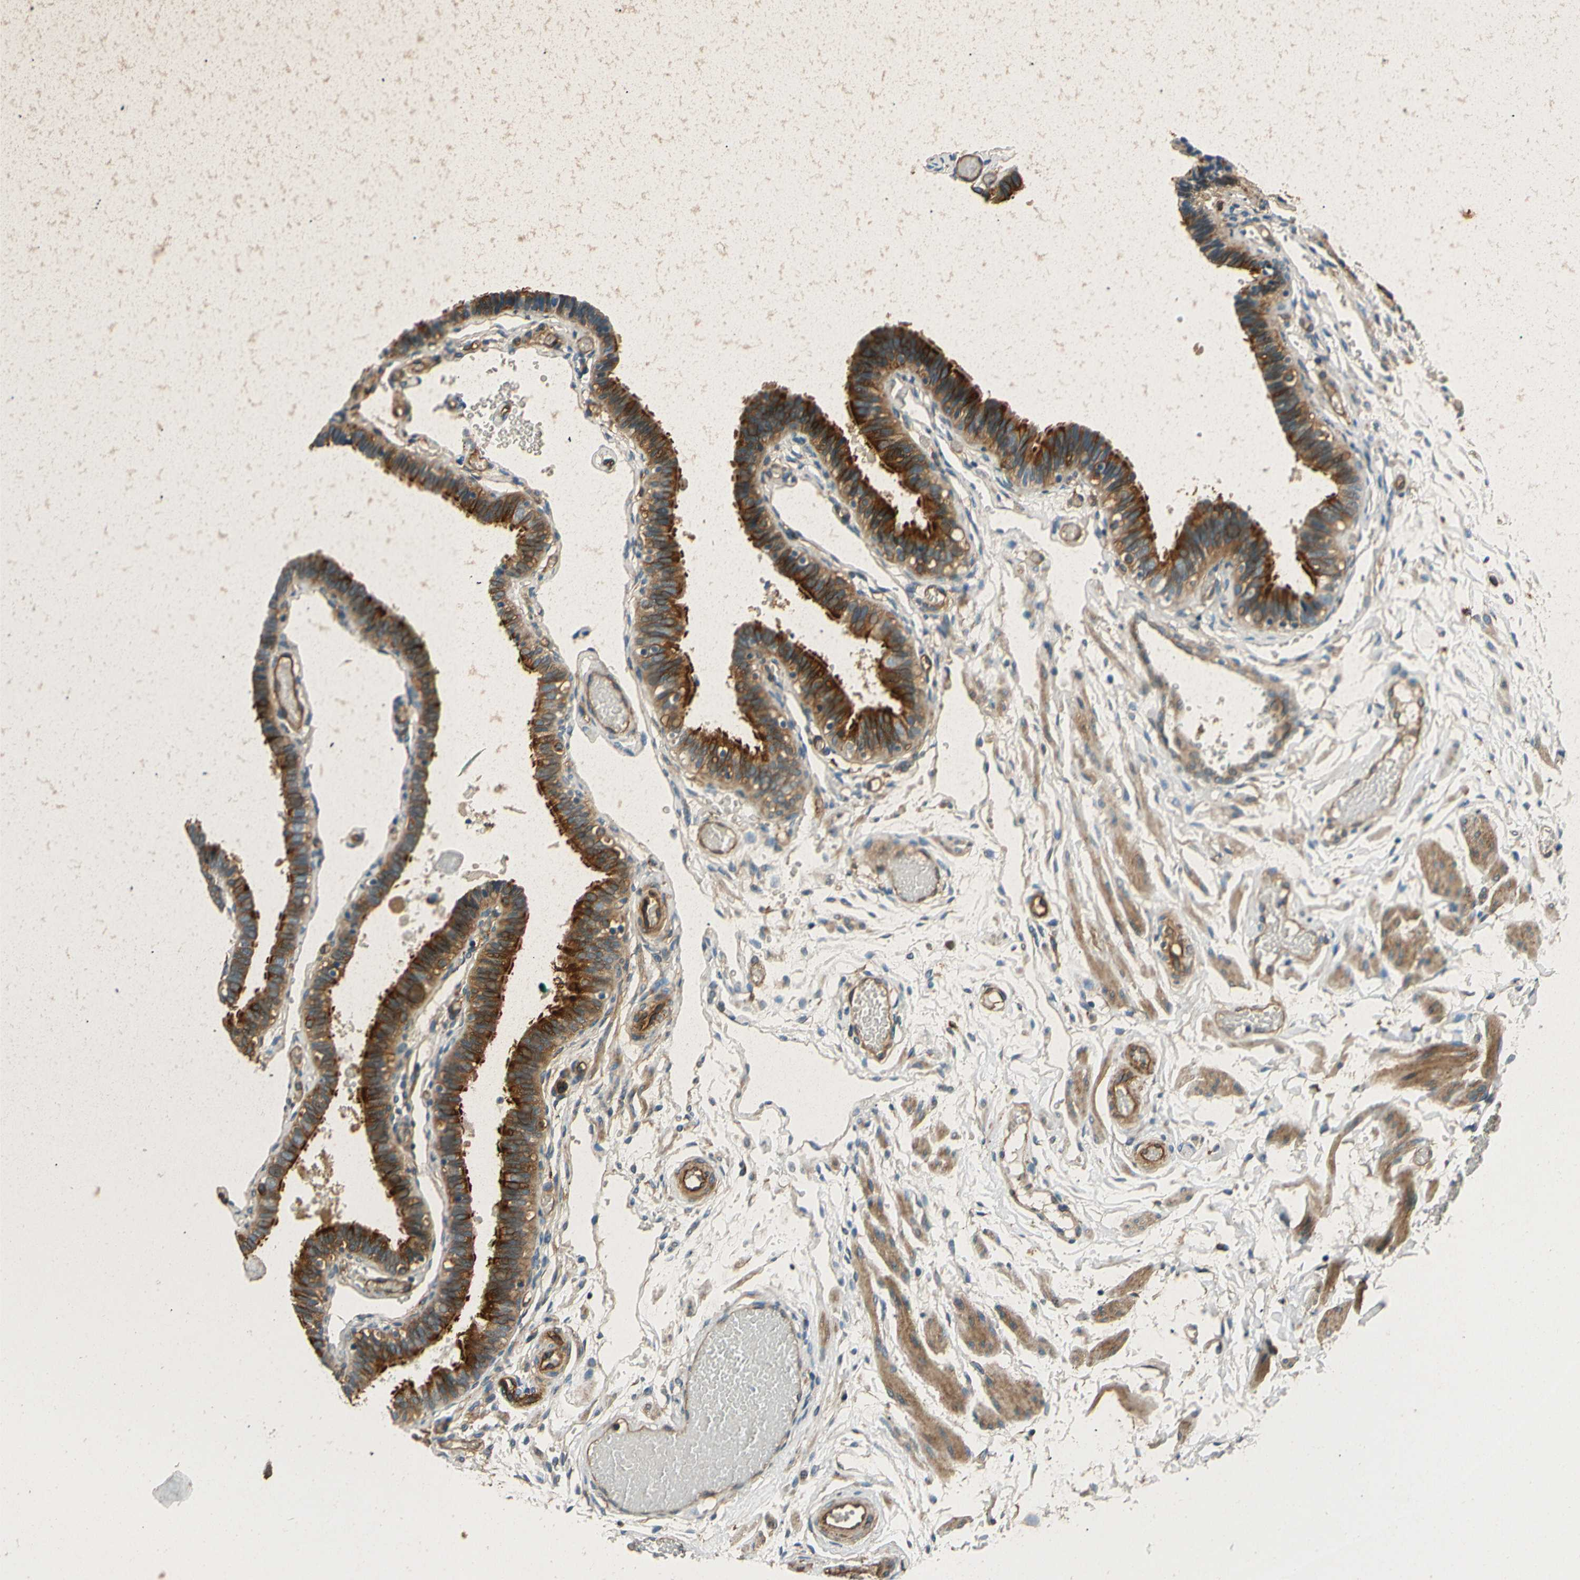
{"staining": {"intensity": "strong", "quantity": ">75%", "location": "cytoplasmic/membranous"}, "tissue": "fallopian tube", "cell_type": "Glandular cells", "image_type": "normal", "snomed": [{"axis": "morphology", "description": "Normal tissue, NOS"}, {"axis": "topography", "description": "Fallopian tube"}], "caption": "Fallopian tube stained with immunohistochemistry reveals strong cytoplasmic/membranous positivity in approximately >75% of glandular cells.", "gene": "ENTPD1", "patient": {"sex": "female", "age": 46}}